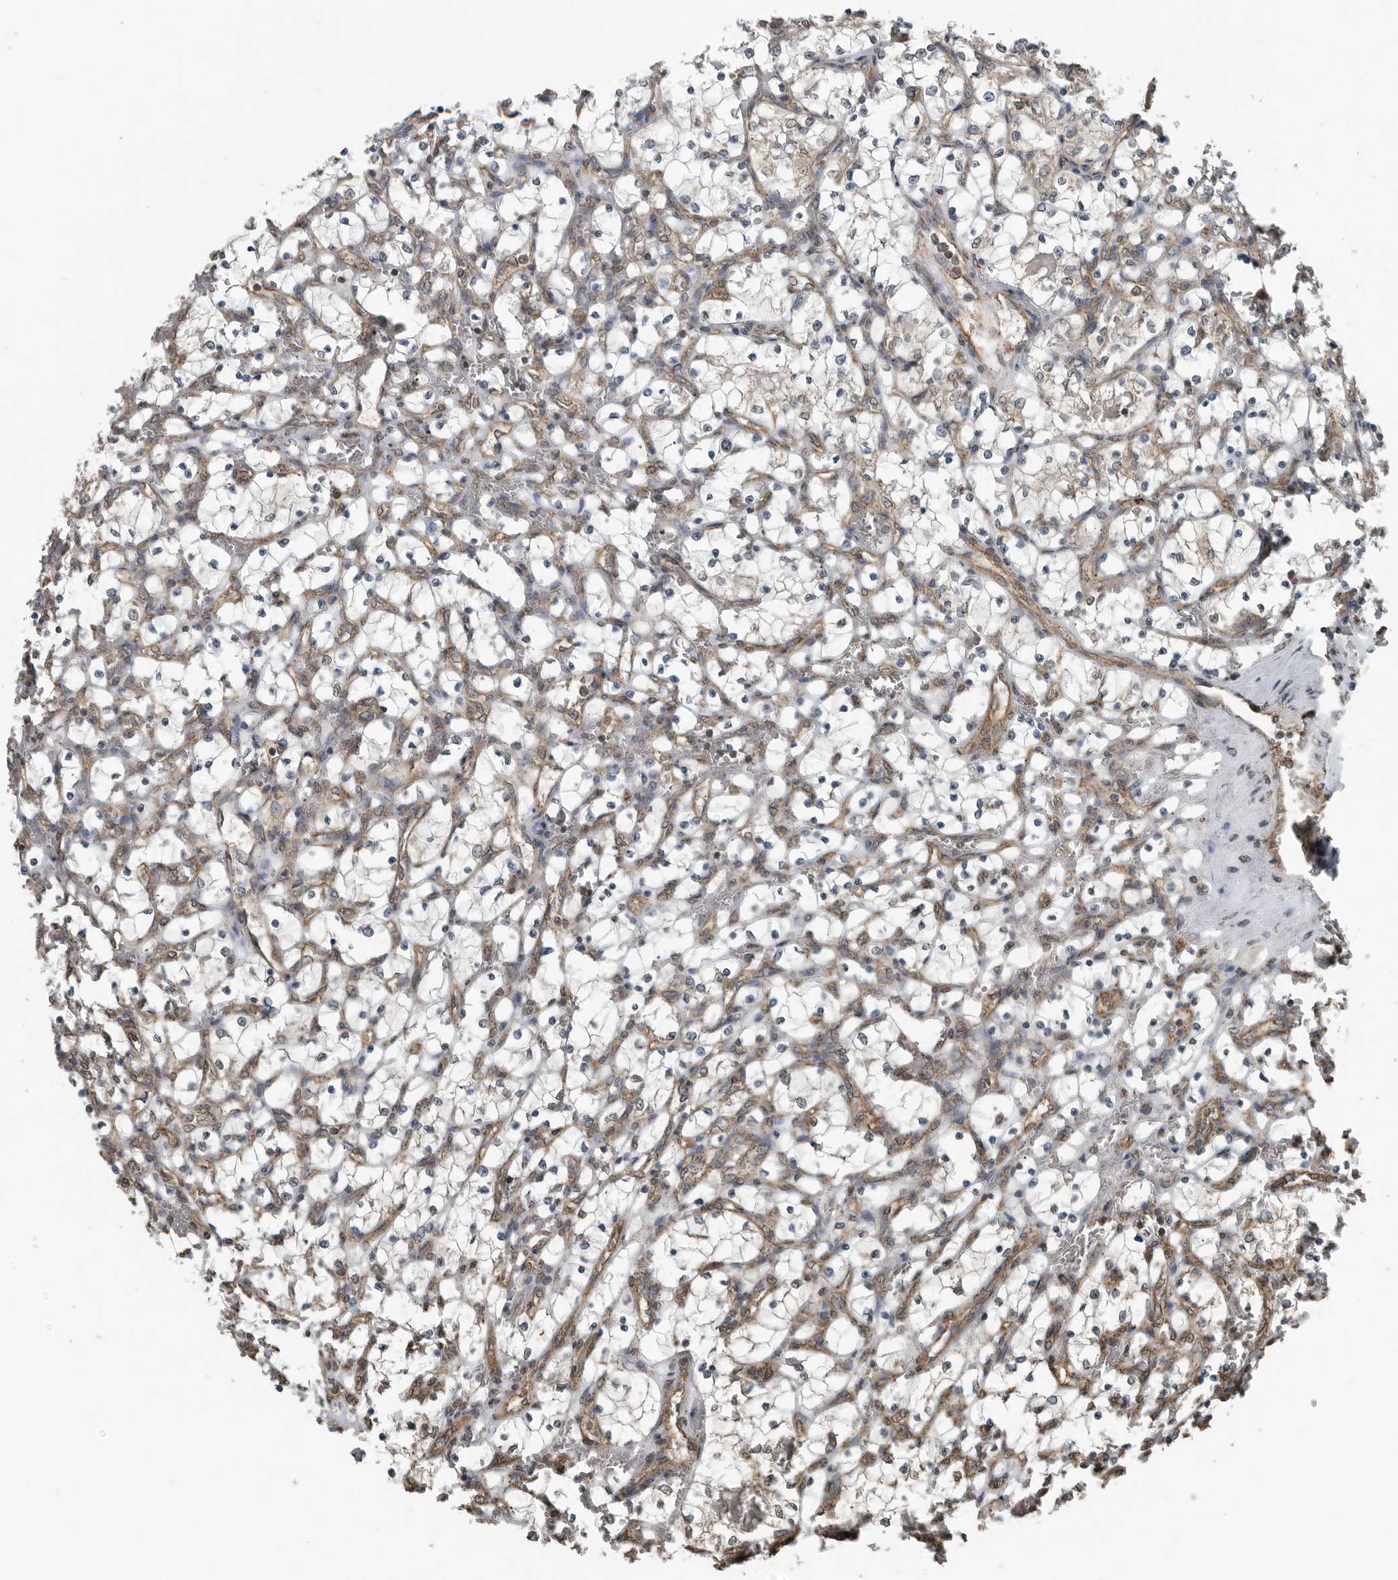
{"staining": {"intensity": "negative", "quantity": "none", "location": "none"}, "tissue": "renal cancer", "cell_type": "Tumor cells", "image_type": "cancer", "snomed": [{"axis": "morphology", "description": "Adenocarcinoma, NOS"}, {"axis": "topography", "description": "Kidney"}], "caption": "Immunohistochemistry (IHC) of human renal adenocarcinoma shows no positivity in tumor cells. Nuclei are stained in blue.", "gene": "AFAP1", "patient": {"sex": "female", "age": 69}}